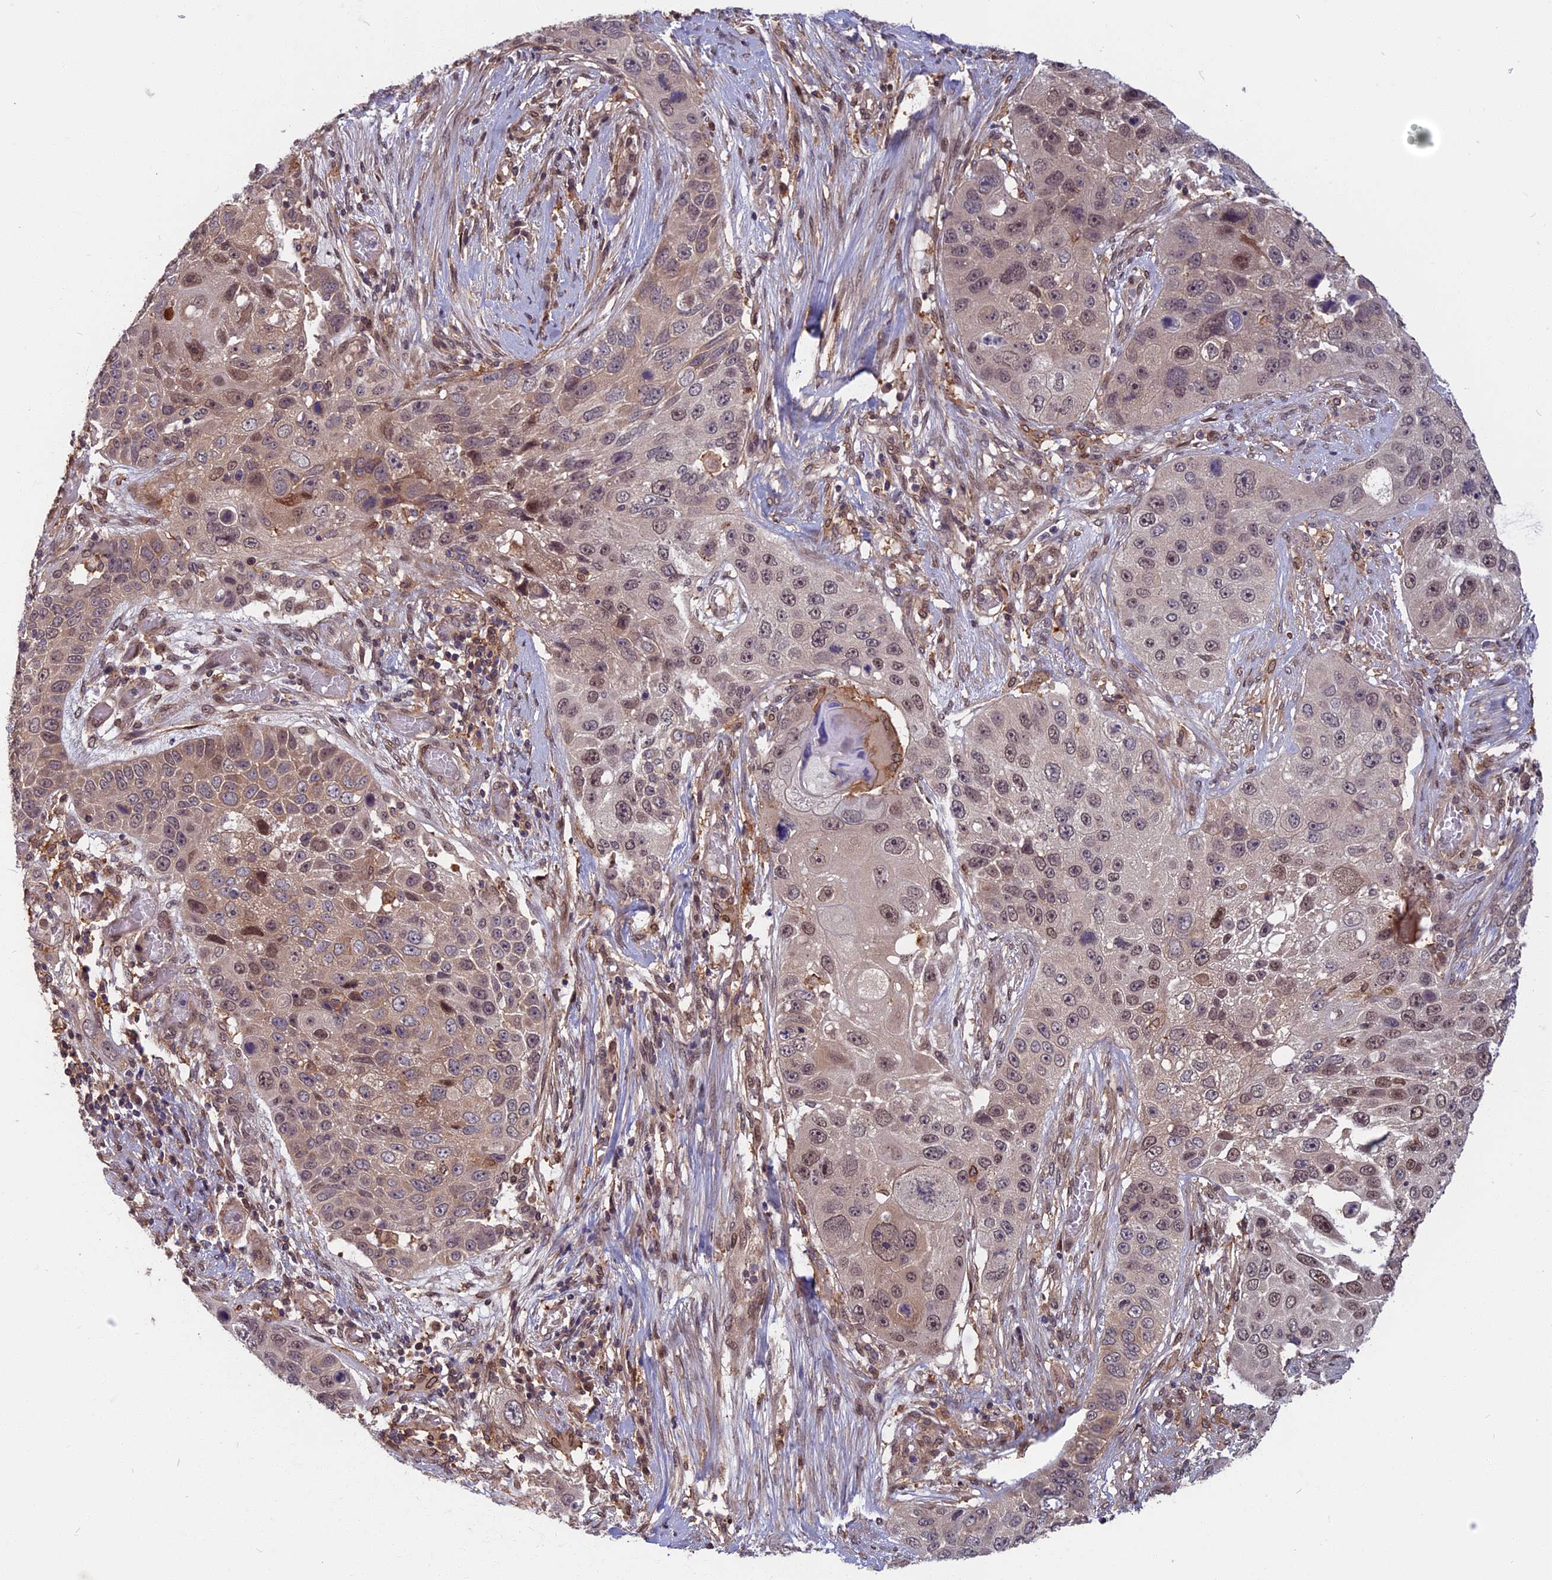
{"staining": {"intensity": "moderate", "quantity": "25%-75%", "location": "cytoplasmic/membranous,nuclear"}, "tissue": "lung cancer", "cell_type": "Tumor cells", "image_type": "cancer", "snomed": [{"axis": "morphology", "description": "Adenocarcinoma, NOS"}, {"axis": "topography", "description": "Lung"}], "caption": "Human lung adenocarcinoma stained for a protein (brown) shows moderate cytoplasmic/membranous and nuclear positive staining in approximately 25%-75% of tumor cells.", "gene": "SPG11", "patient": {"sex": "male", "age": 64}}